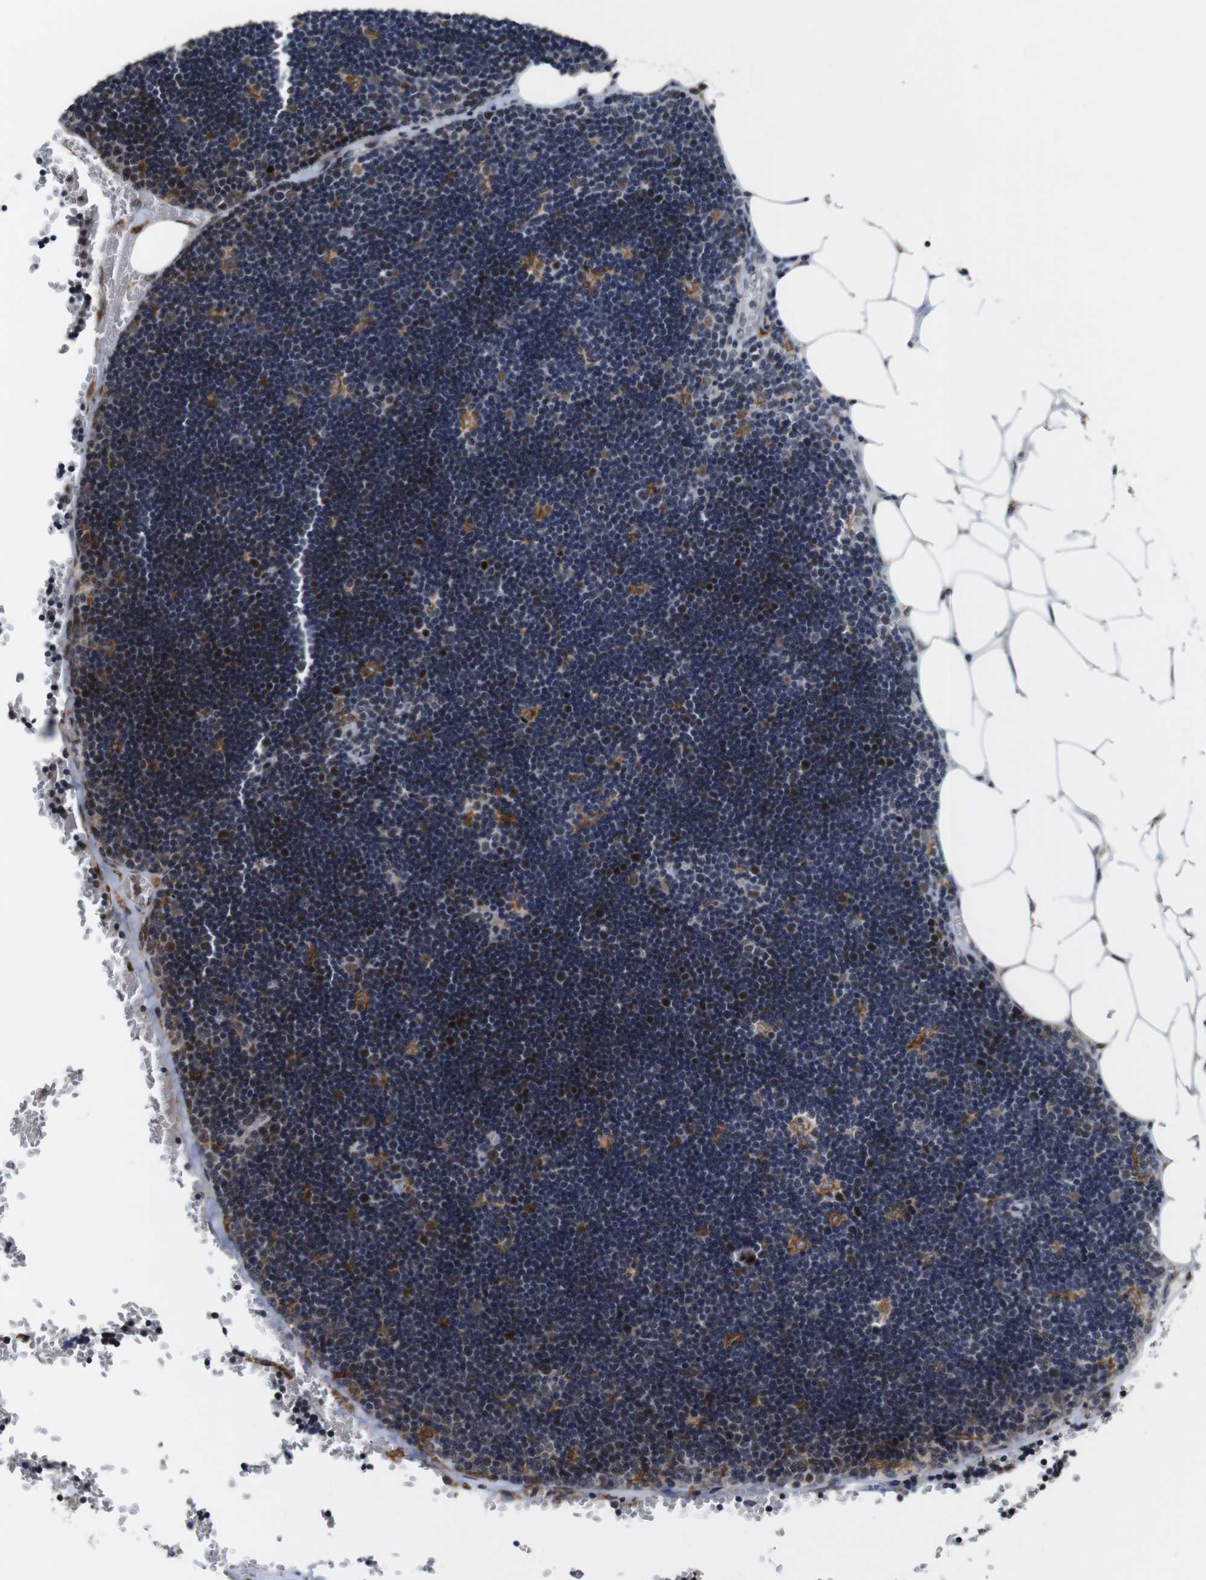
{"staining": {"intensity": "strong", "quantity": "<25%", "location": "cytoplasmic/membranous"}, "tissue": "lymph node", "cell_type": "Germinal center cells", "image_type": "normal", "snomed": [{"axis": "morphology", "description": "Normal tissue, NOS"}, {"axis": "topography", "description": "Lymph node"}], "caption": "Brown immunohistochemical staining in unremarkable lymph node shows strong cytoplasmic/membranous expression in about <25% of germinal center cells. Nuclei are stained in blue.", "gene": "EIF4G1", "patient": {"sex": "male", "age": 33}}